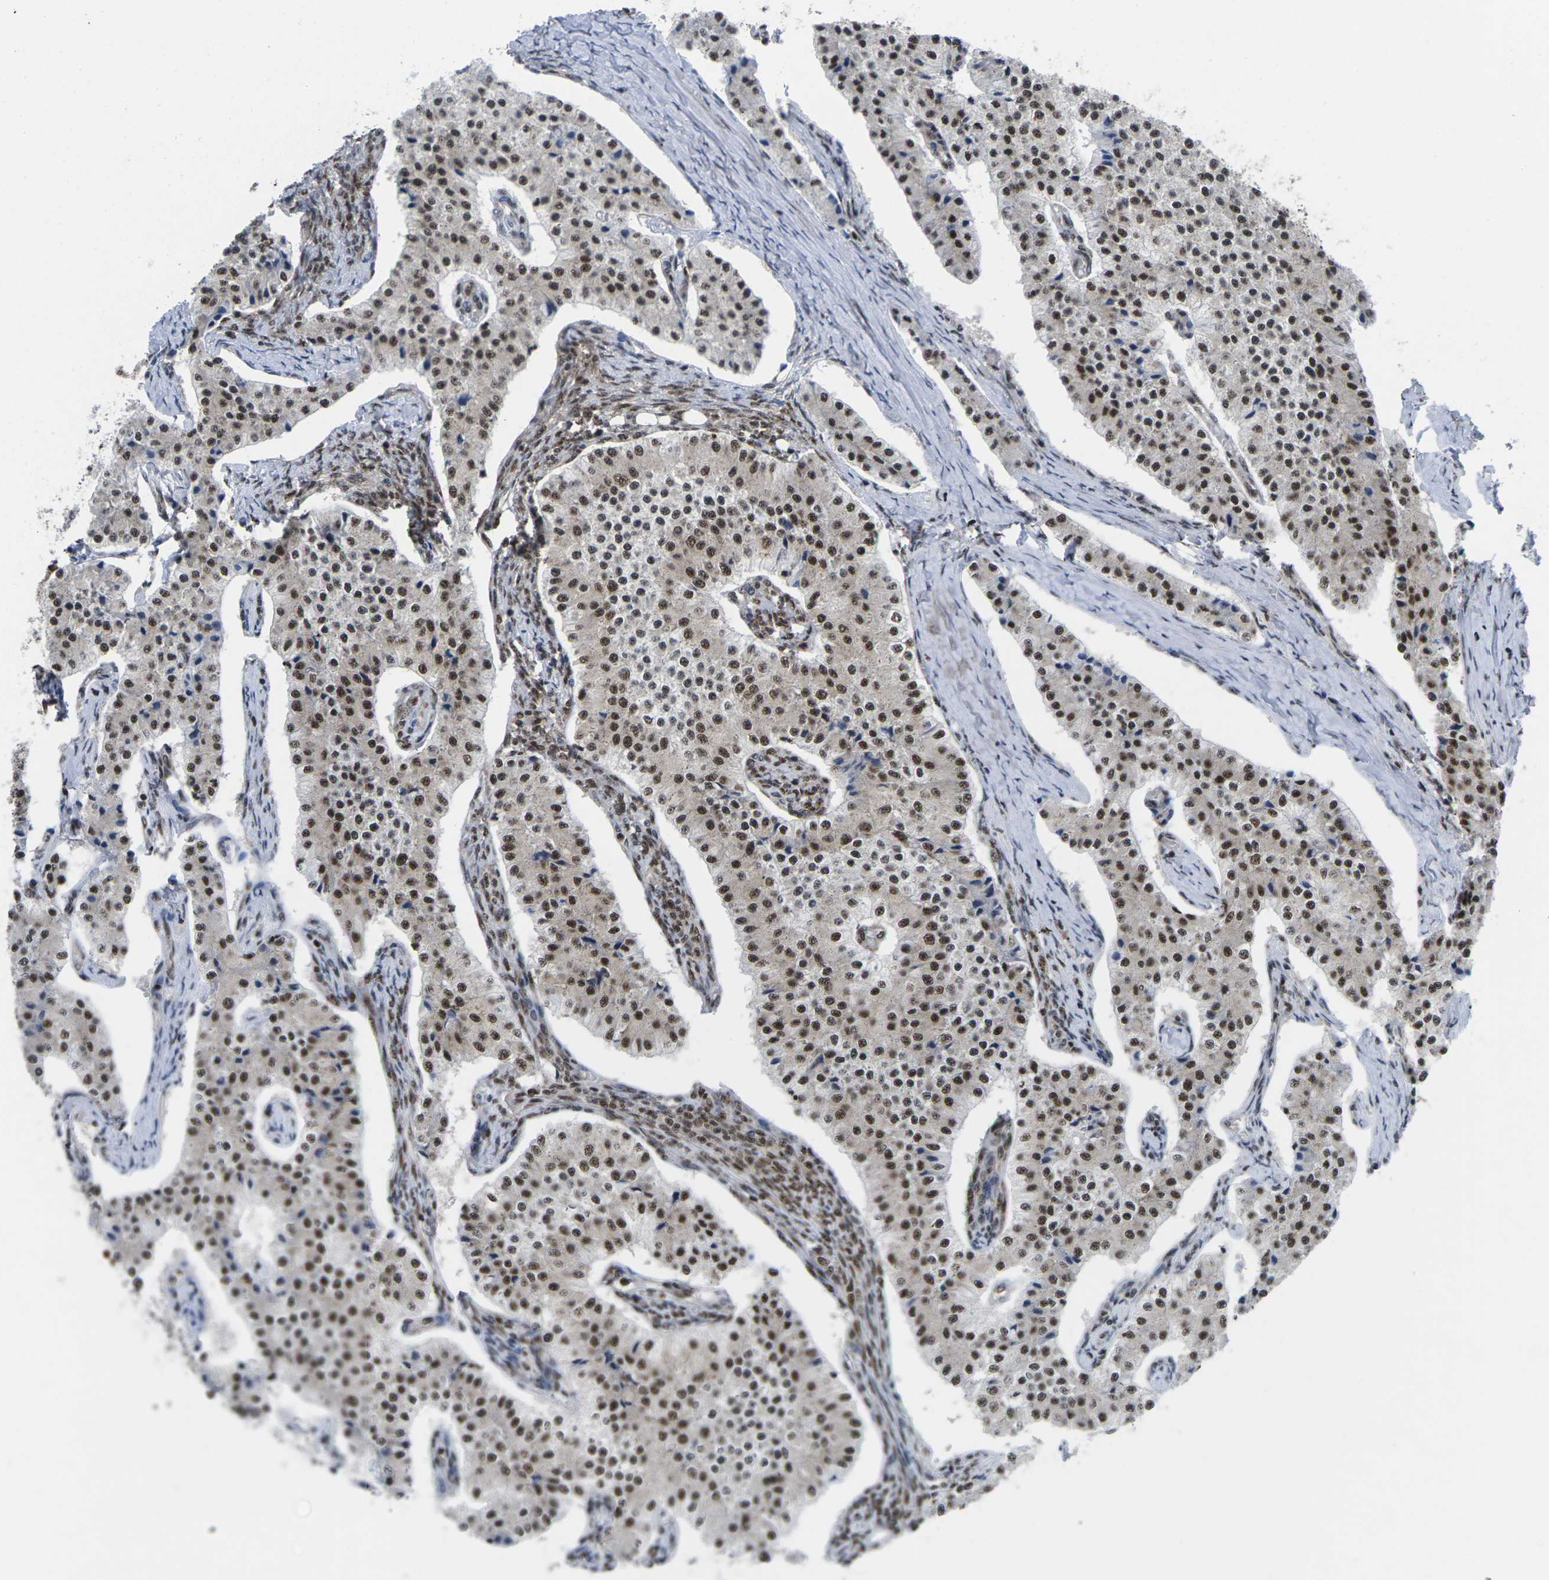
{"staining": {"intensity": "strong", "quantity": ">75%", "location": "nuclear"}, "tissue": "carcinoid", "cell_type": "Tumor cells", "image_type": "cancer", "snomed": [{"axis": "morphology", "description": "Carcinoid, malignant, NOS"}, {"axis": "topography", "description": "Lung"}], "caption": "This is a micrograph of immunohistochemistry staining of carcinoid, which shows strong staining in the nuclear of tumor cells.", "gene": "MAGOH", "patient": {"sex": "male", "age": 60}}